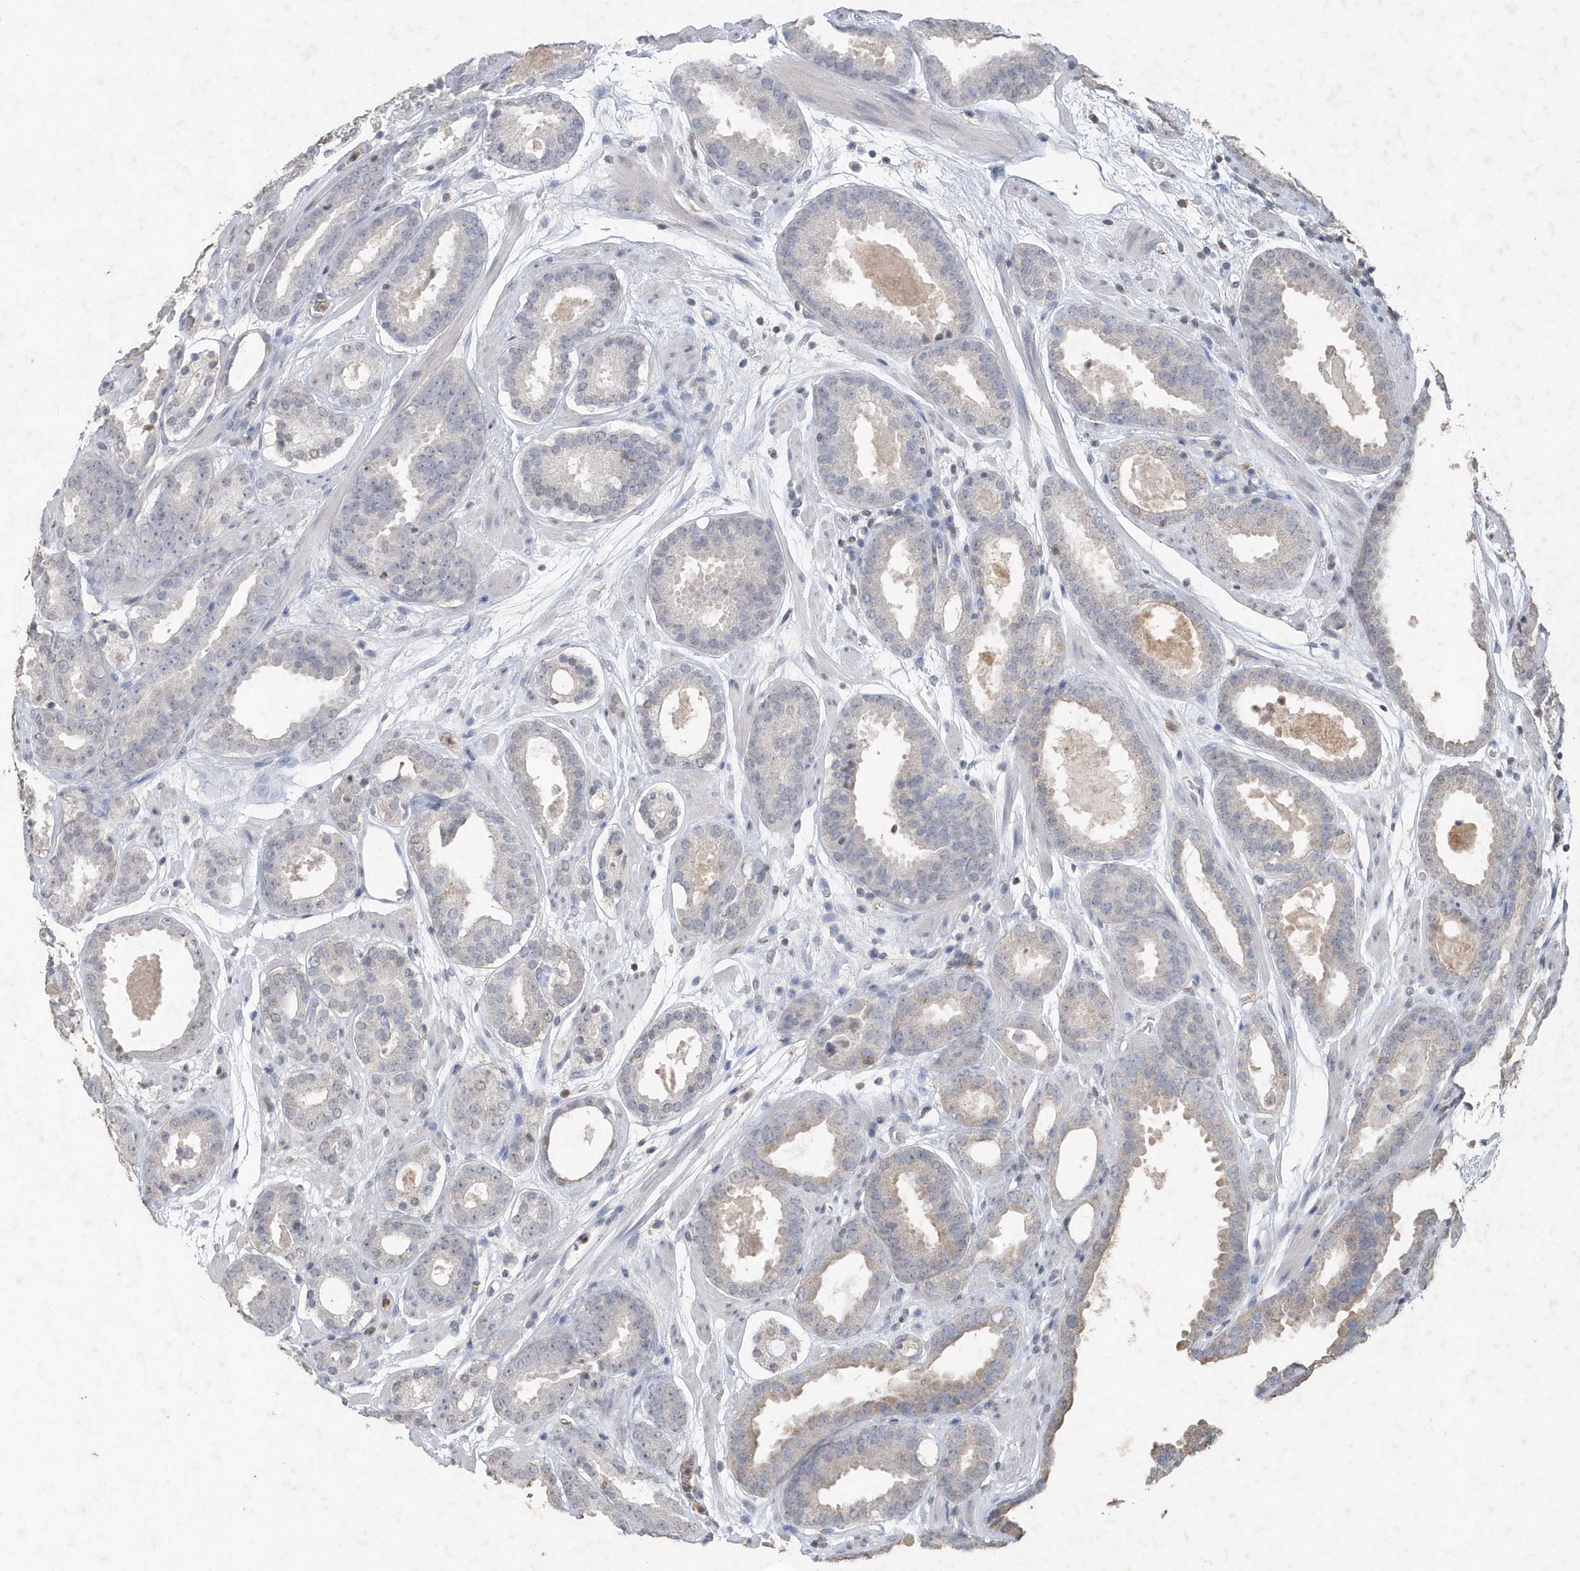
{"staining": {"intensity": "weak", "quantity": "<25%", "location": "cytoplasmic/membranous"}, "tissue": "prostate cancer", "cell_type": "Tumor cells", "image_type": "cancer", "snomed": [{"axis": "morphology", "description": "Adenocarcinoma, Low grade"}, {"axis": "topography", "description": "Prostate"}], "caption": "The immunohistochemistry (IHC) histopathology image has no significant staining in tumor cells of prostate low-grade adenocarcinoma tissue.", "gene": "PDCD1", "patient": {"sex": "male", "age": 69}}